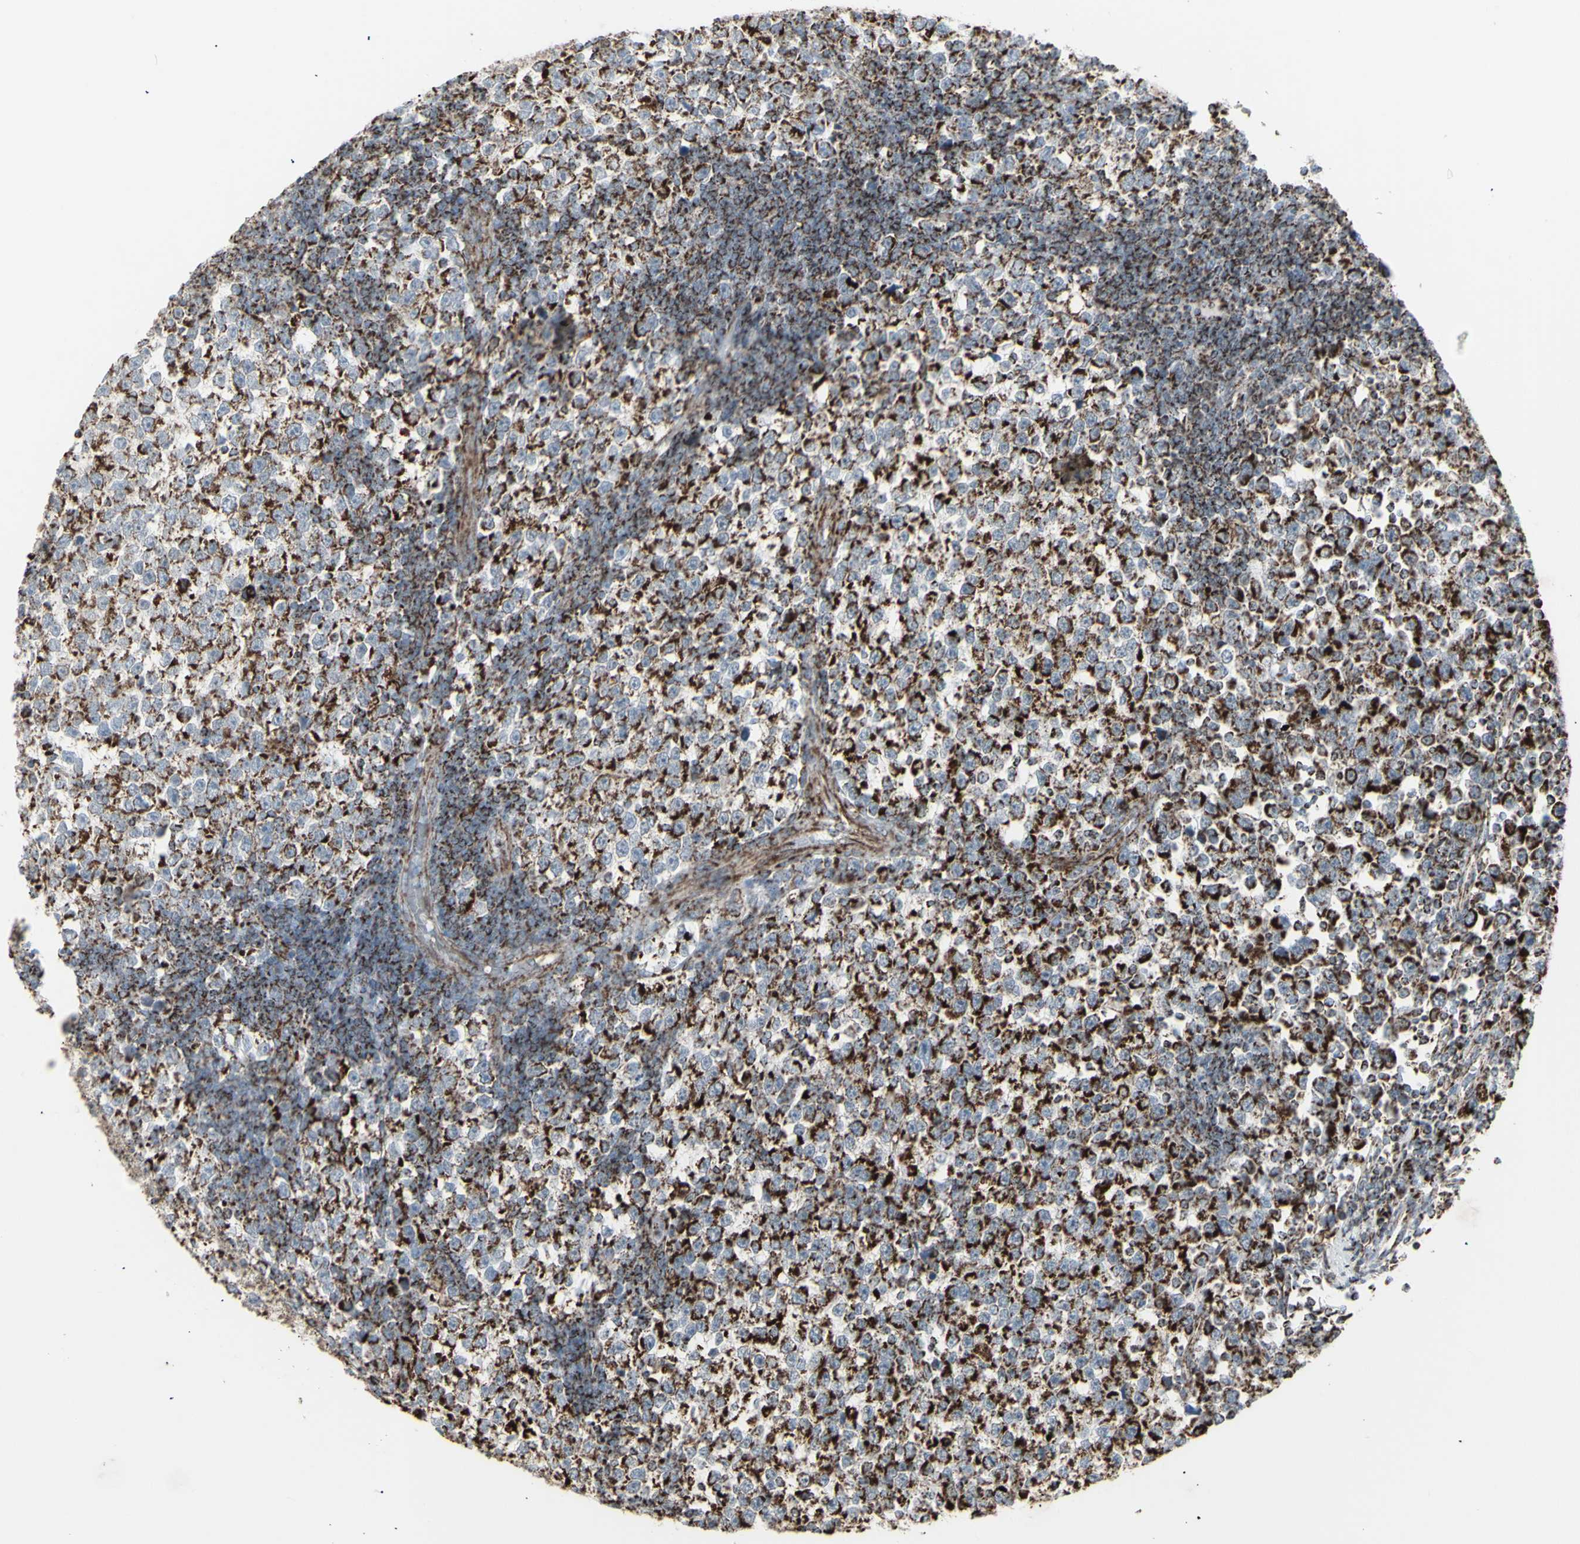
{"staining": {"intensity": "strong", "quantity": ">75%", "location": "cytoplasmic/membranous"}, "tissue": "testis cancer", "cell_type": "Tumor cells", "image_type": "cancer", "snomed": [{"axis": "morphology", "description": "Seminoma, NOS"}, {"axis": "topography", "description": "Testis"}], "caption": "Brown immunohistochemical staining in testis cancer (seminoma) shows strong cytoplasmic/membranous positivity in about >75% of tumor cells.", "gene": "PLGRKT", "patient": {"sex": "male", "age": 43}}